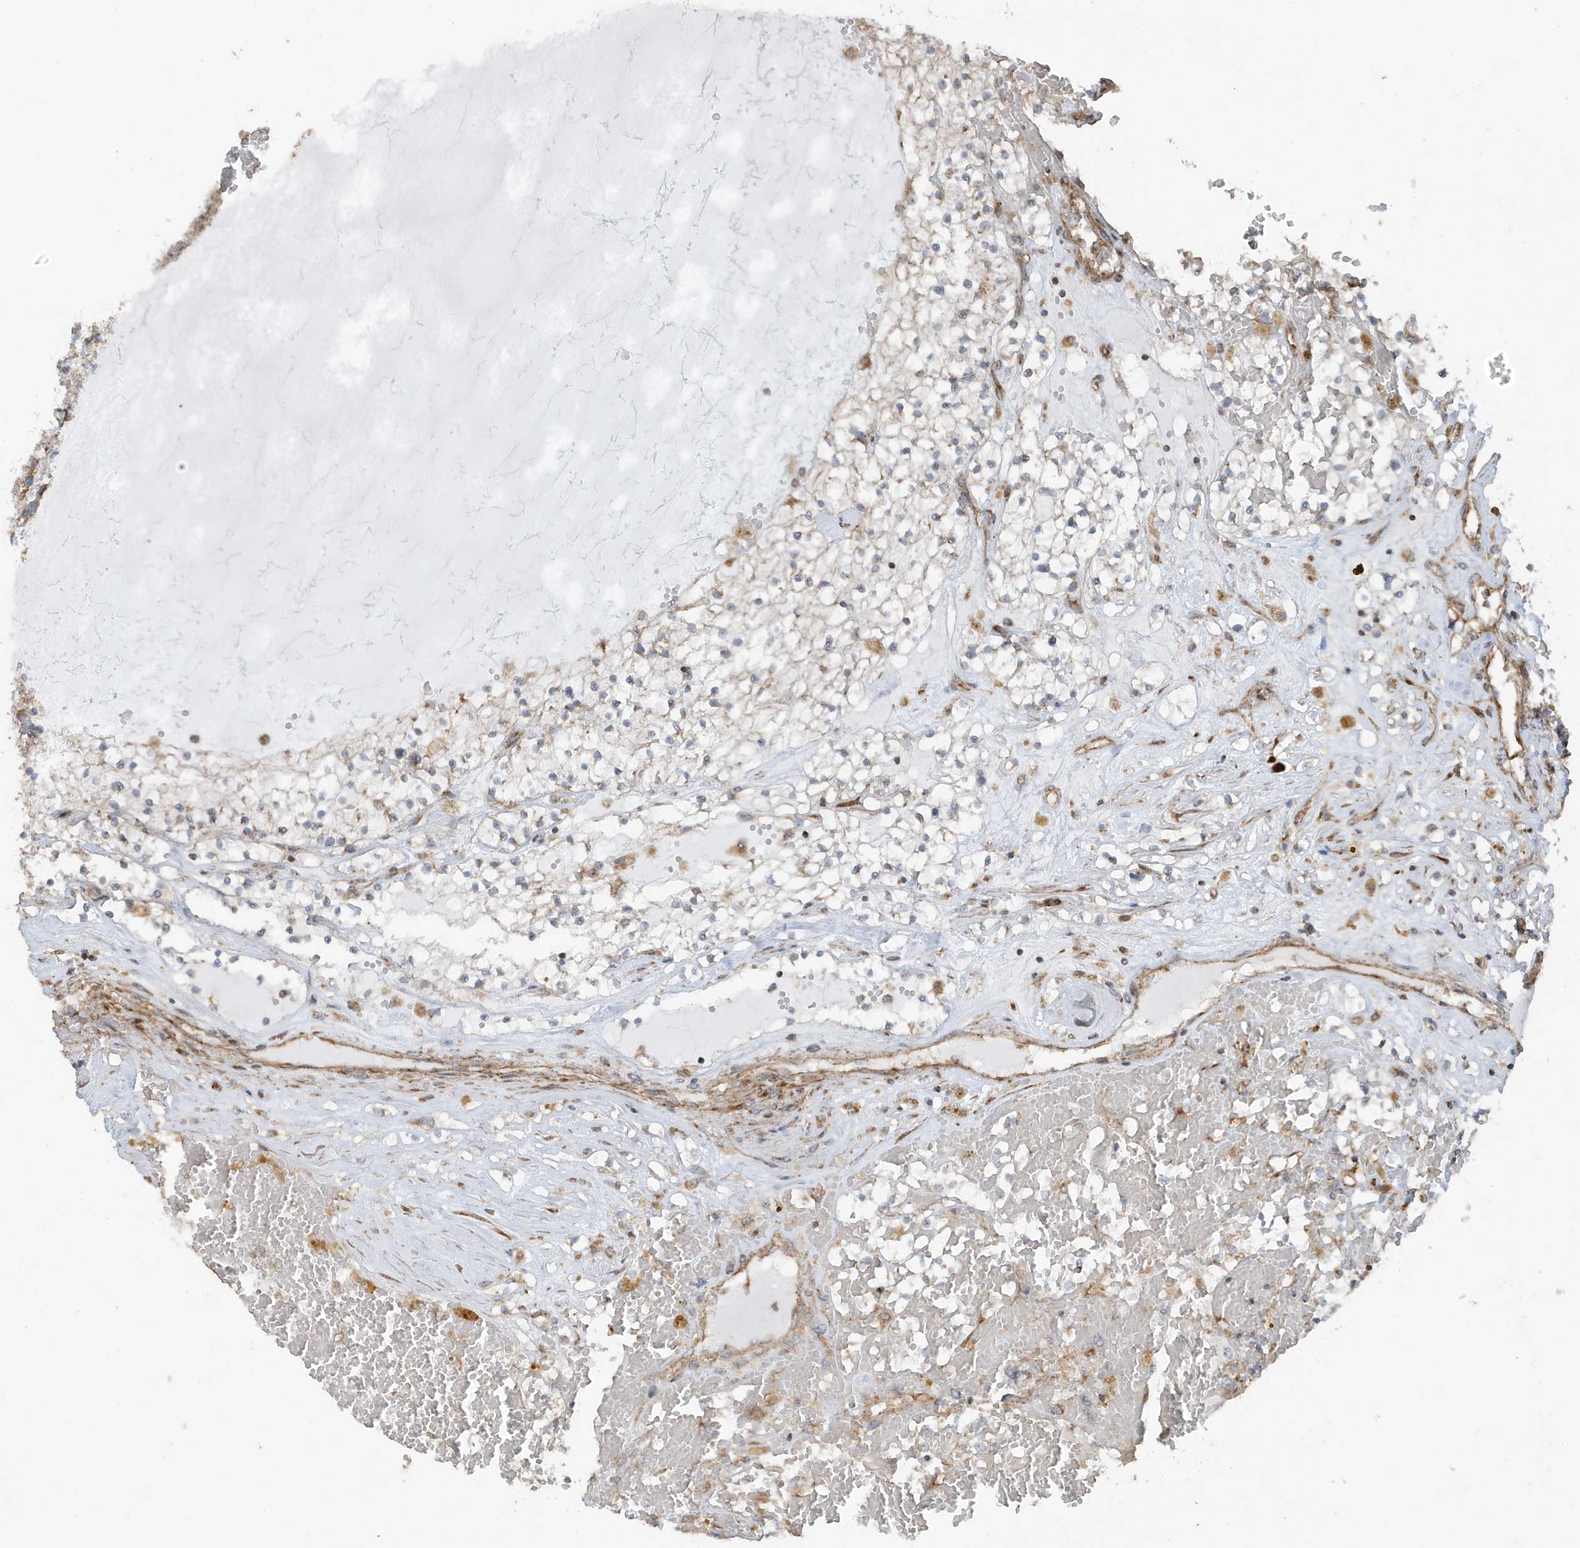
{"staining": {"intensity": "moderate", "quantity": "<25%", "location": "cytoplasmic/membranous"}, "tissue": "renal cancer", "cell_type": "Tumor cells", "image_type": "cancer", "snomed": [{"axis": "morphology", "description": "Normal tissue, NOS"}, {"axis": "morphology", "description": "Adenocarcinoma, NOS"}, {"axis": "topography", "description": "Kidney"}], "caption": "Tumor cells reveal low levels of moderate cytoplasmic/membranous positivity in about <25% of cells in renal cancer. (DAB (3,3'-diaminobenzidine) IHC, brown staining for protein, blue staining for nuclei).", "gene": "GOLGA4", "patient": {"sex": "male", "age": 68}}